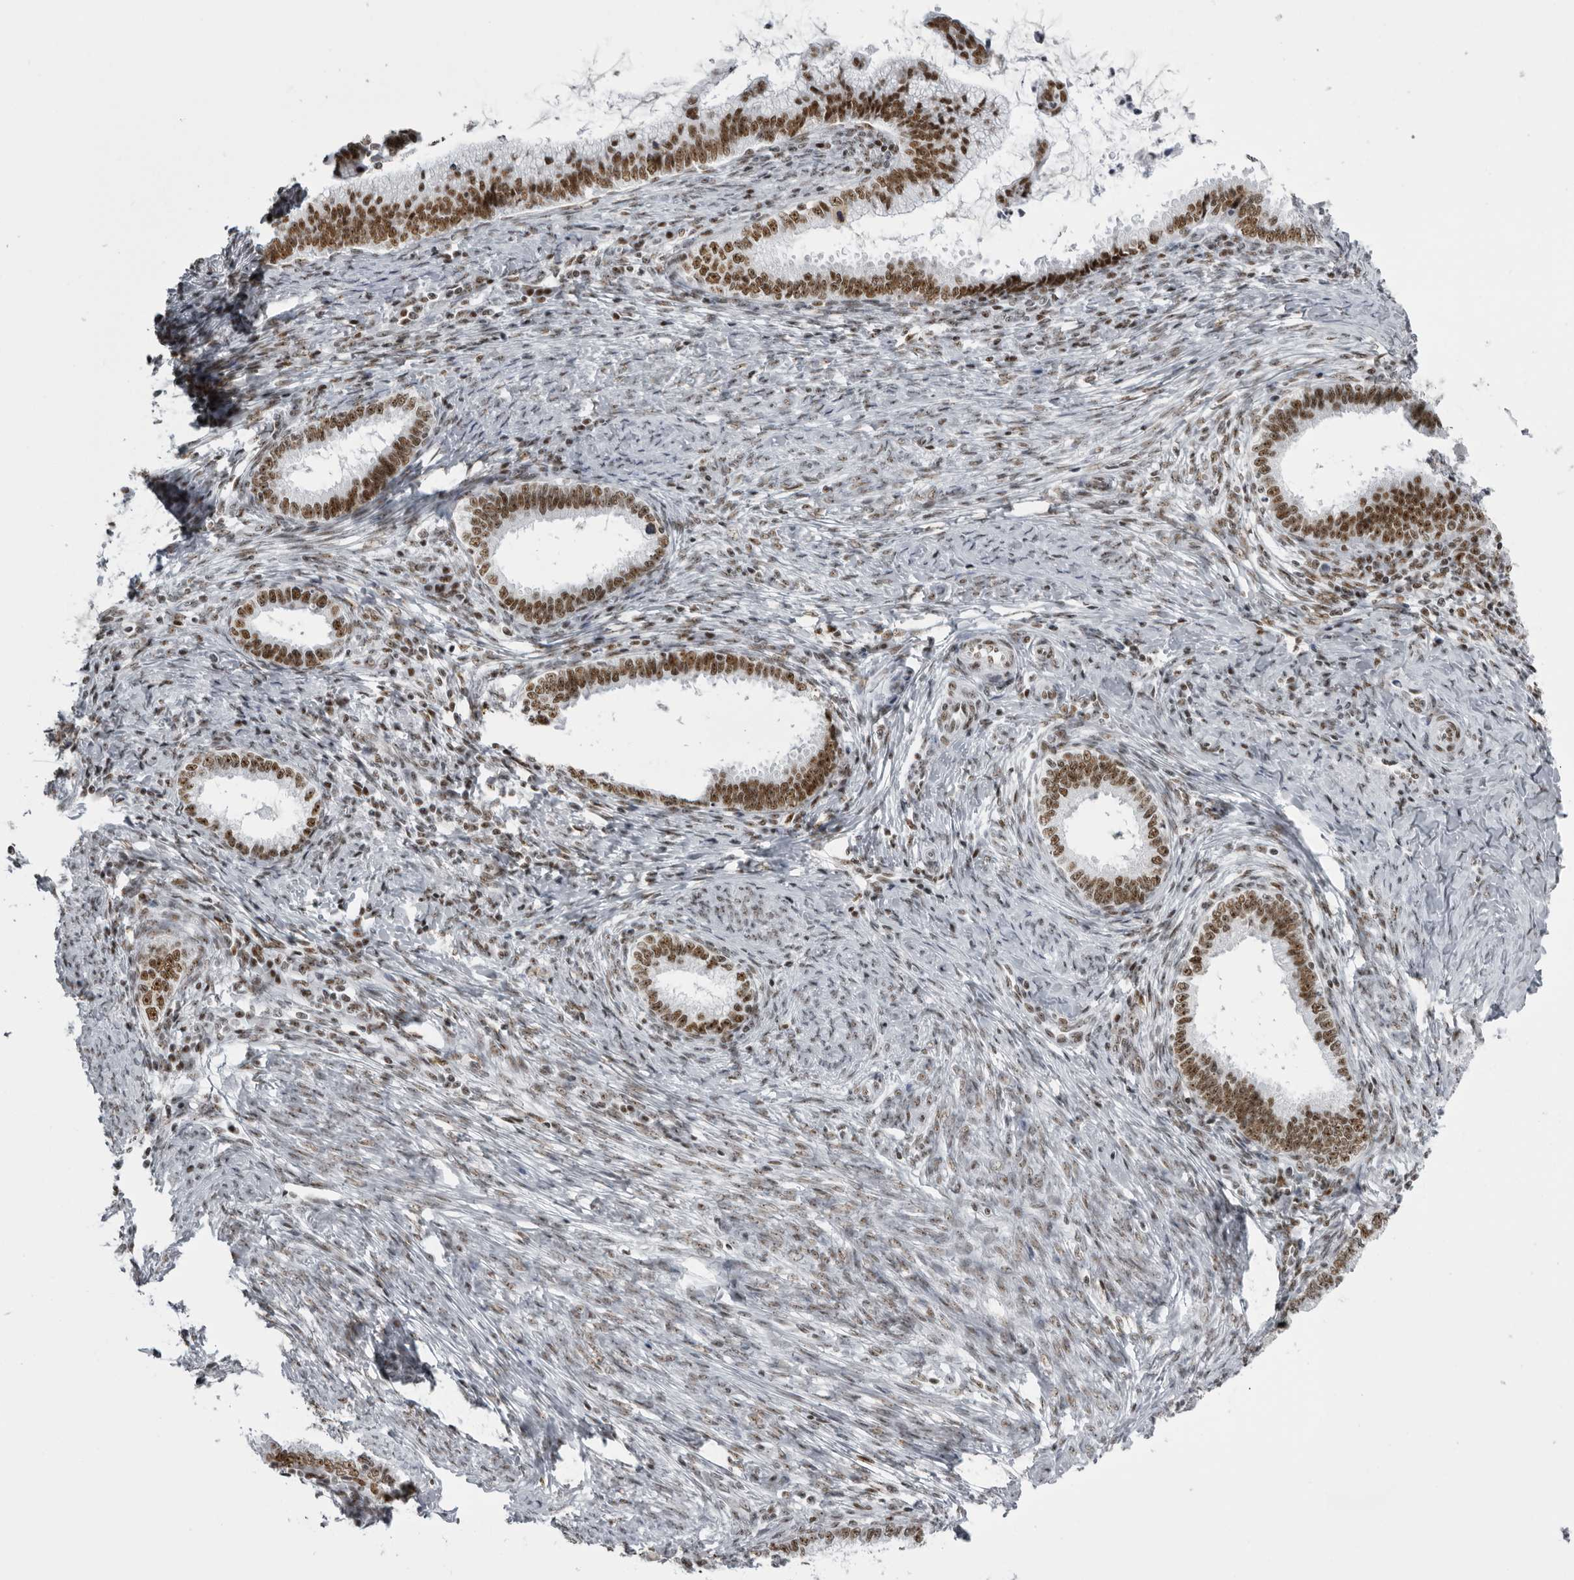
{"staining": {"intensity": "strong", "quantity": ">75%", "location": "nuclear"}, "tissue": "cervical cancer", "cell_type": "Tumor cells", "image_type": "cancer", "snomed": [{"axis": "morphology", "description": "Adenocarcinoma, NOS"}, {"axis": "topography", "description": "Cervix"}], "caption": "High-power microscopy captured an immunohistochemistry (IHC) photomicrograph of cervical adenocarcinoma, revealing strong nuclear expression in about >75% of tumor cells. (DAB (3,3'-diaminobenzidine) = brown stain, brightfield microscopy at high magnification).", "gene": "DHX9", "patient": {"sex": "female", "age": 36}}